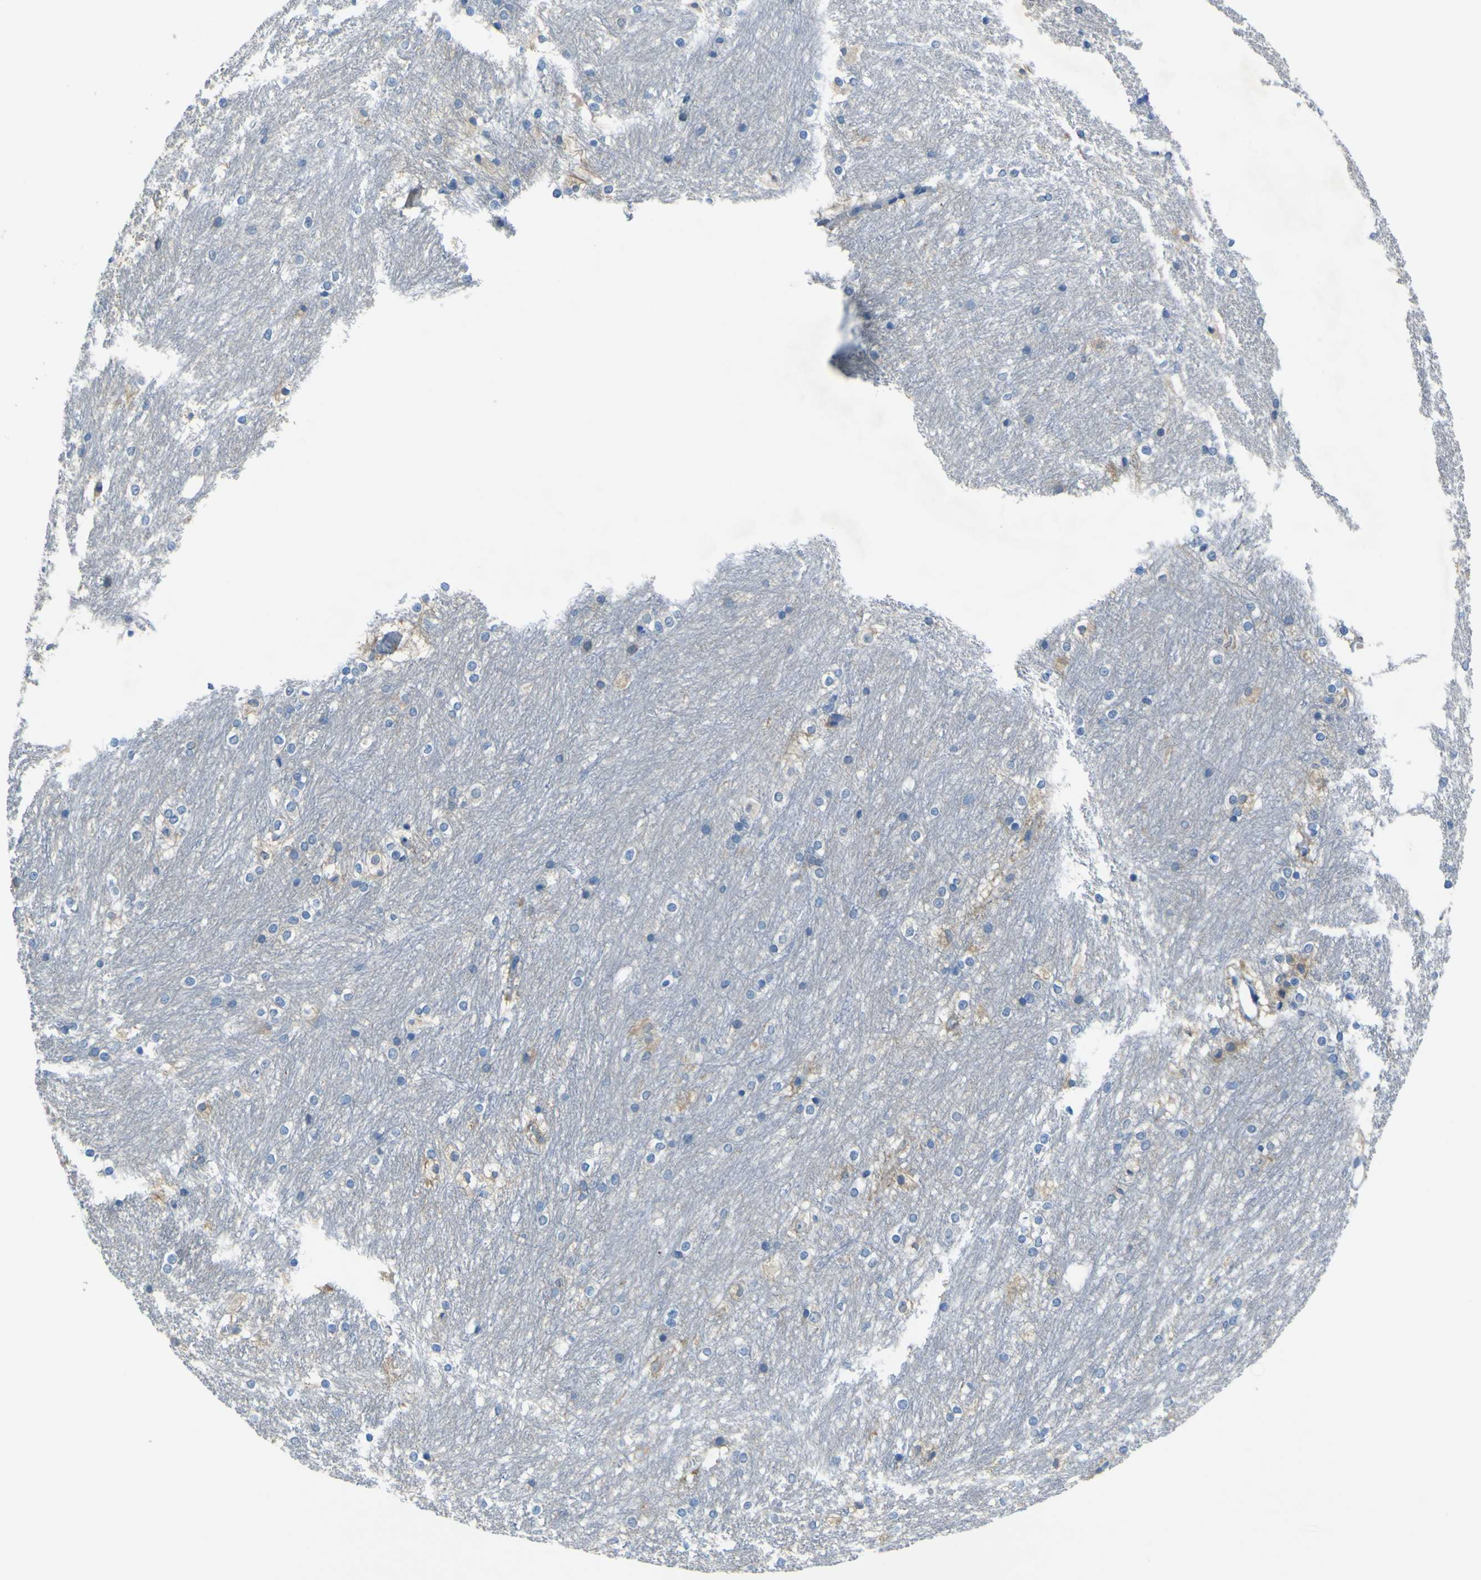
{"staining": {"intensity": "moderate", "quantity": "<25%", "location": "cytoplasmic/membranous"}, "tissue": "caudate", "cell_type": "Glial cells", "image_type": "normal", "snomed": [{"axis": "morphology", "description": "Normal tissue, NOS"}, {"axis": "topography", "description": "Lateral ventricle wall"}], "caption": "Immunohistochemistry of benign human caudate demonstrates low levels of moderate cytoplasmic/membranous expression in approximately <25% of glial cells. (IHC, brightfield microscopy, high magnification).", "gene": "PHKG1", "patient": {"sex": "female", "age": 19}}